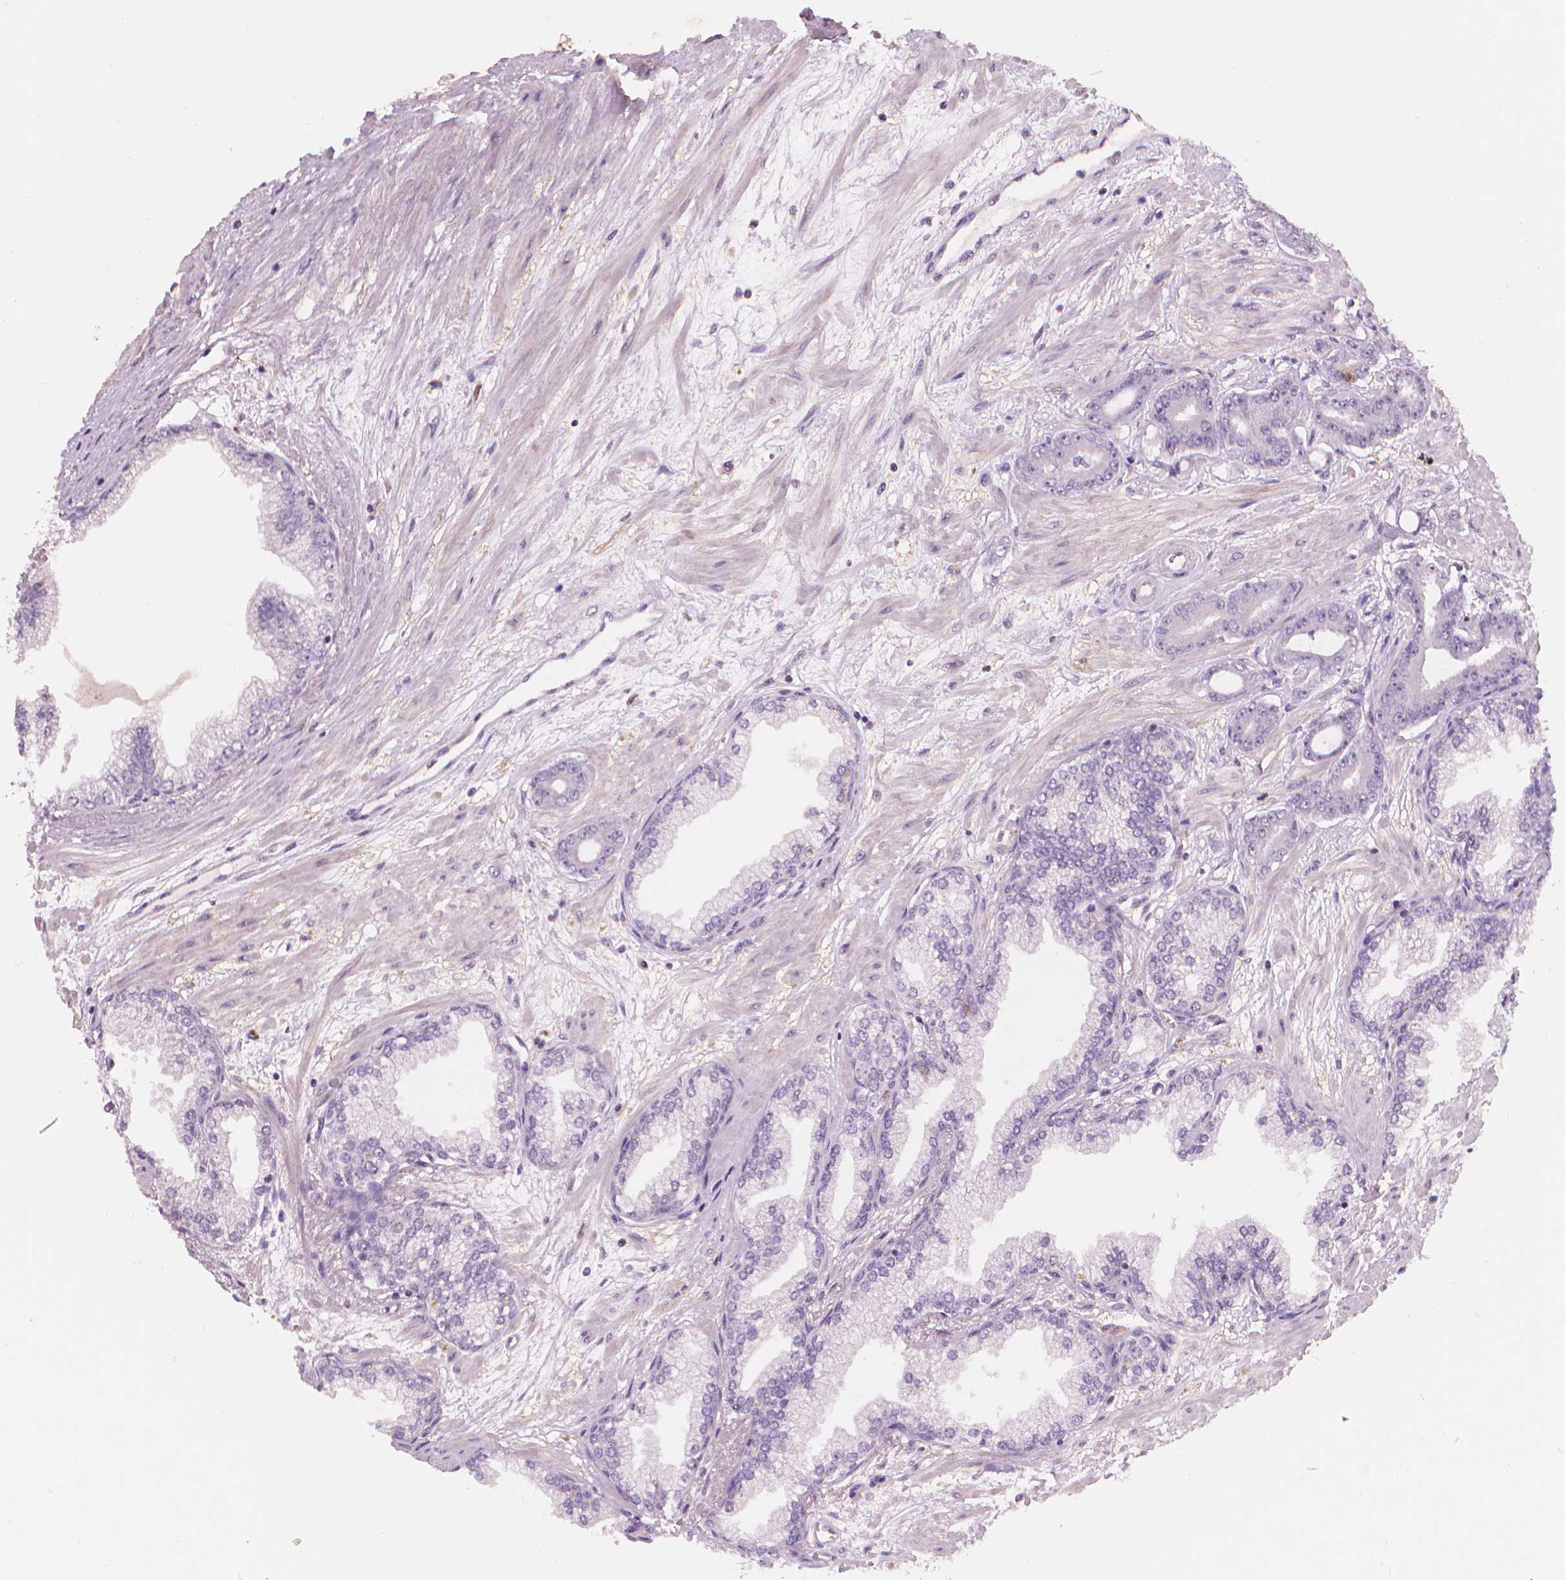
{"staining": {"intensity": "negative", "quantity": "none", "location": "none"}, "tissue": "prostate cancer", "cell_type": "Tumor cells", "image_type": "cancer", "snomed": [{"axis": "morphology", "description": "Adenocarcinoma, Low grade"}, {"axis": "topography", "description": "Prostate"}], "caption": "Tumor cells show no significant expression in prostate cancer (low-grade adenocarcinoma).", "gene": "ENO2", "patient": {"sex": "male", "age": 64}}